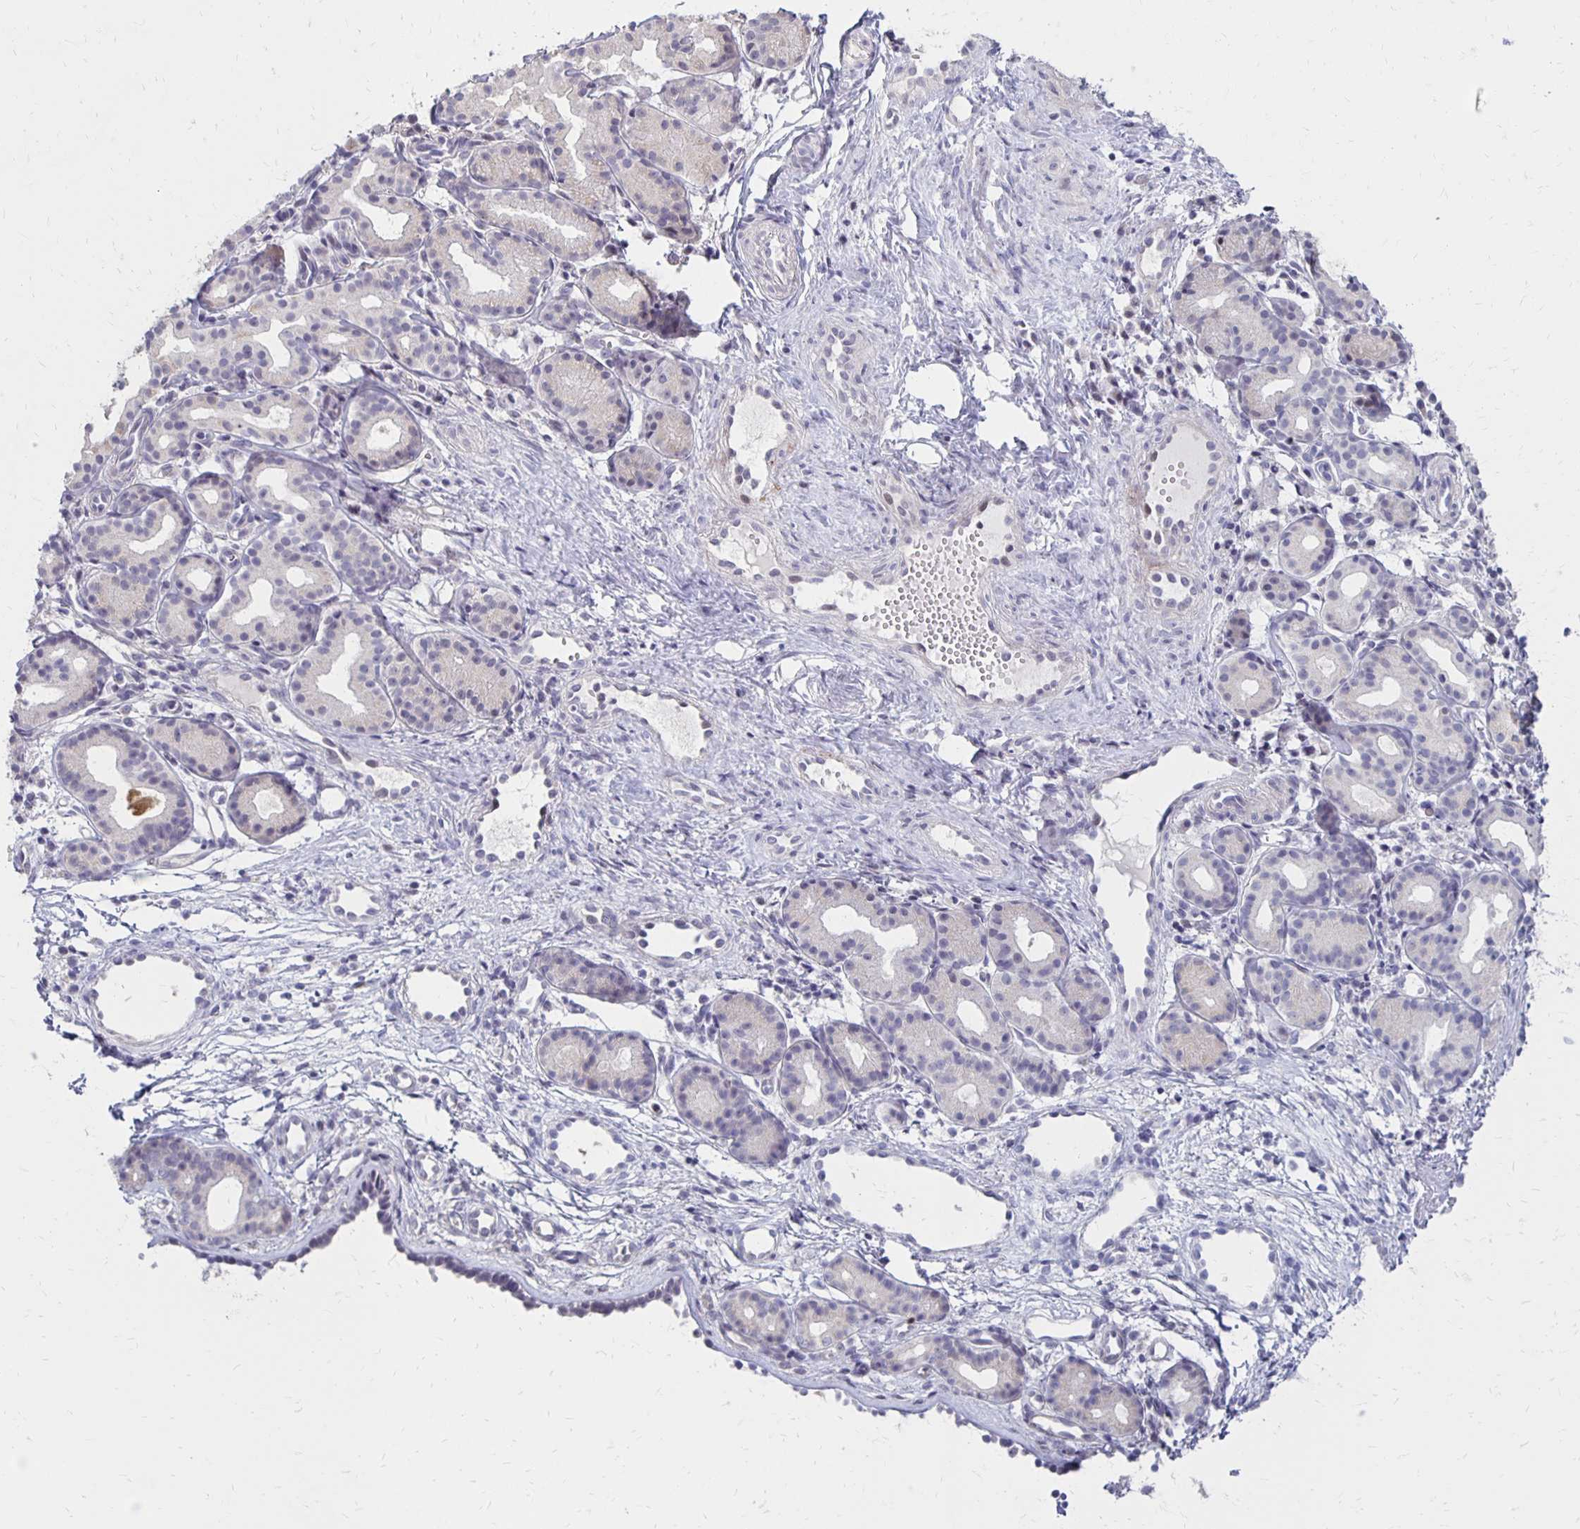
{"staining": {"intensity": "weak", "quantity": "25%-75%", "location": "cytoplasmic/membranous"}, "tissue": "nasopharynx", "cell_type": "Respiratory epithelial cells", "image_type": "normal", "snomed": [{"axis": "morphology", "description": "Normal tissue, NOS"}, {"axis": "topography", "description": "Nasopharynx"}], "caption": "An immunohistochemistry (IHC) micrograph of benign tissue is shown. Protein staining in brown highlights weak cytoplasmic/membranous positivity in nasopharynx within respiratory epithelial cells.", "gene": "DAGLA", "patient": {"sex": "male", "age": 58}}